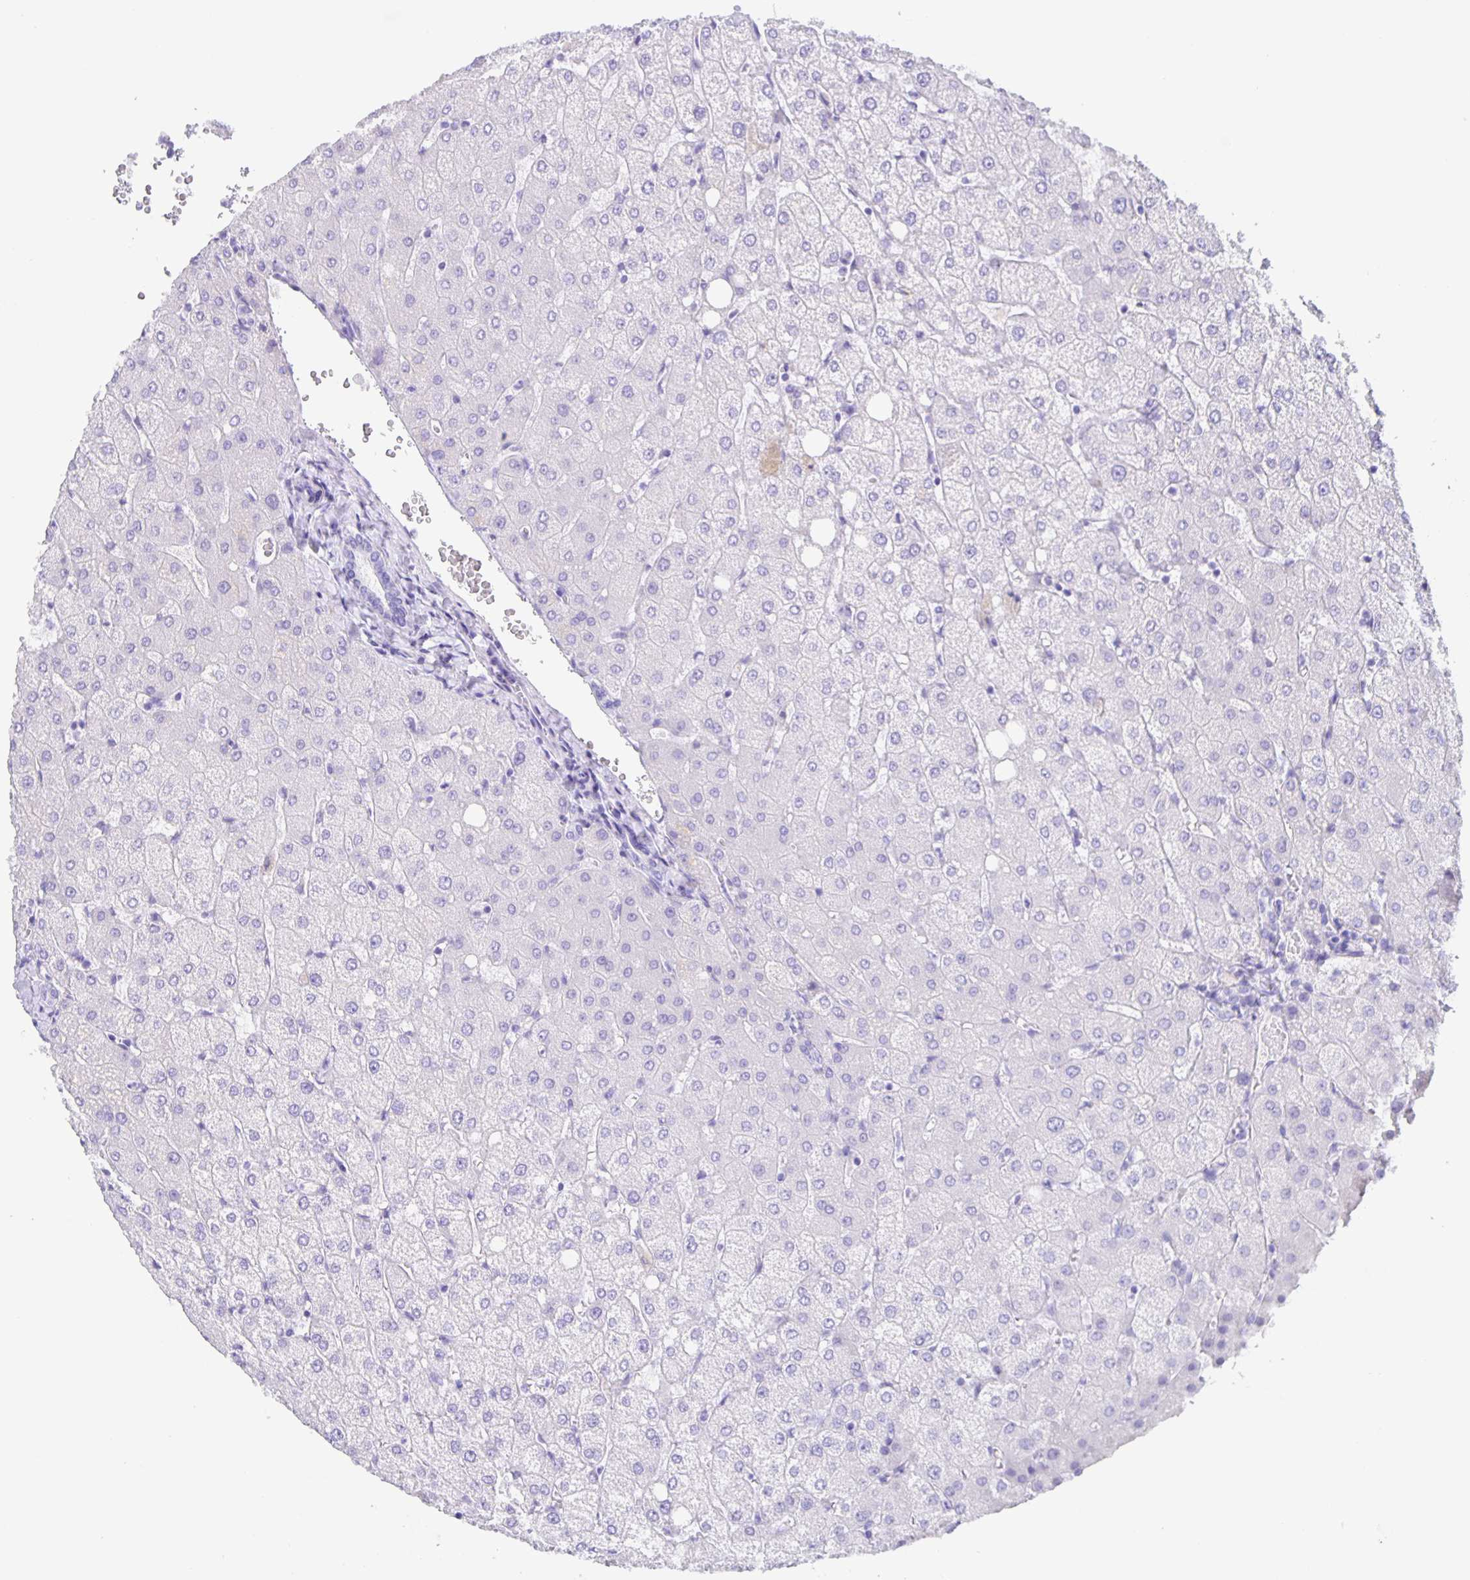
{"staining": {"intensity": "negative", "quantity": "none", "location": "none"}, "tissue": "liver", "cell_type": "Cholangiocytes", "image_type": "normal", "snomed": [{"axis": "morphology", "description": "Normal tissue, NOS"}, {"axis": "topography", "description": "Liver"}], "caption": "High power microscopy image of an immunohistochemistry (IHC) histopathology image of unremarkable liver, revealing no significant expression in cholangiocytes.", "gene": "GUCA2A", "patient": {"sex": "female", "age": 54}}